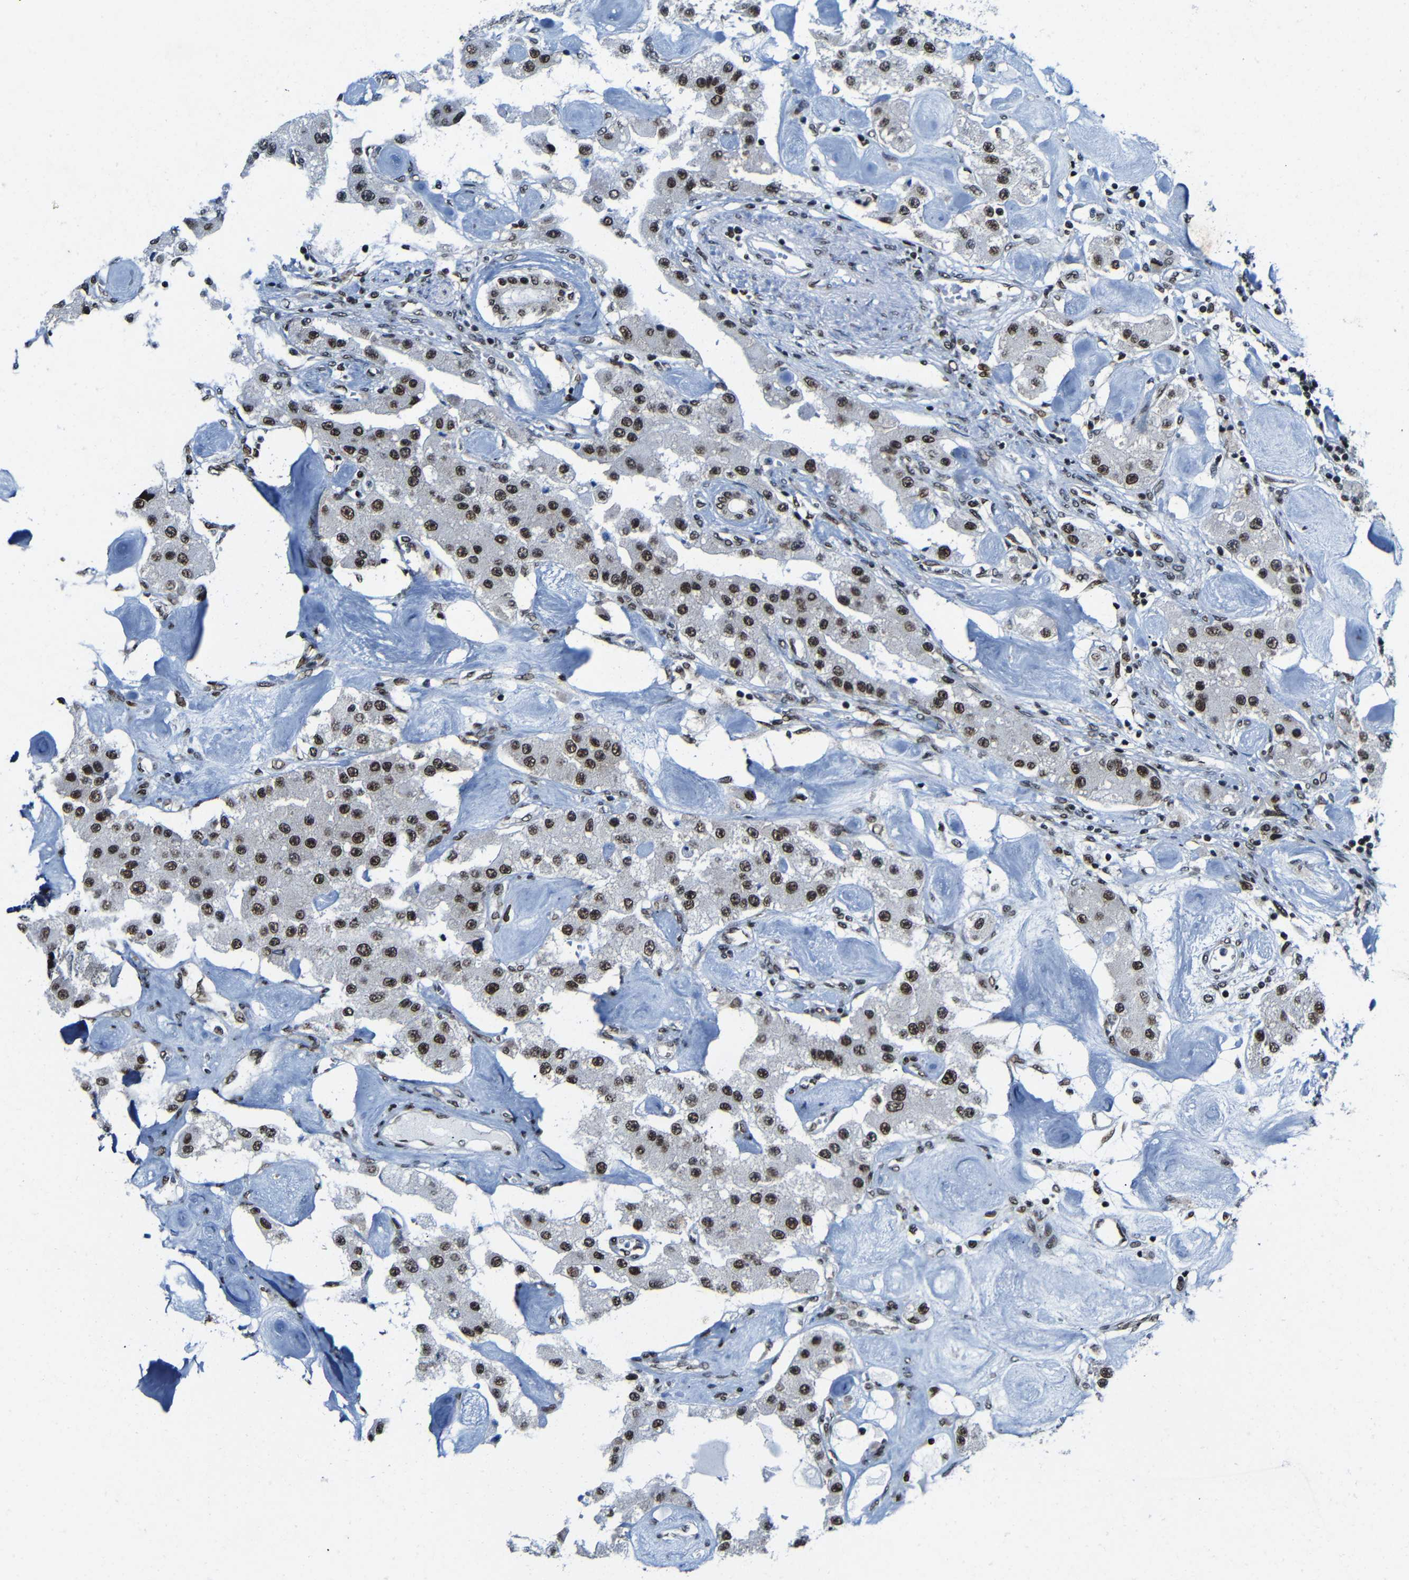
{"staining": {"intensity": "strong", "quantity": ">75%", "location": "nuclear"}, "tissue": "carcinoid", "cell_type": "Tumor cells", "image_type": "cancer", "snomed": [{"axis": "morphology", "description": "Carcinoid, malignant, NOS"}, {"axis": "topography", "description": "Pancreas"}], "caption": "Brown immunohistochemical staining in human carcinoid demonstrates strong nuclear expression in about >75% of tumor cells.", "gene": "PTBP1", "patient": {"sex": "male", "age": 41}}